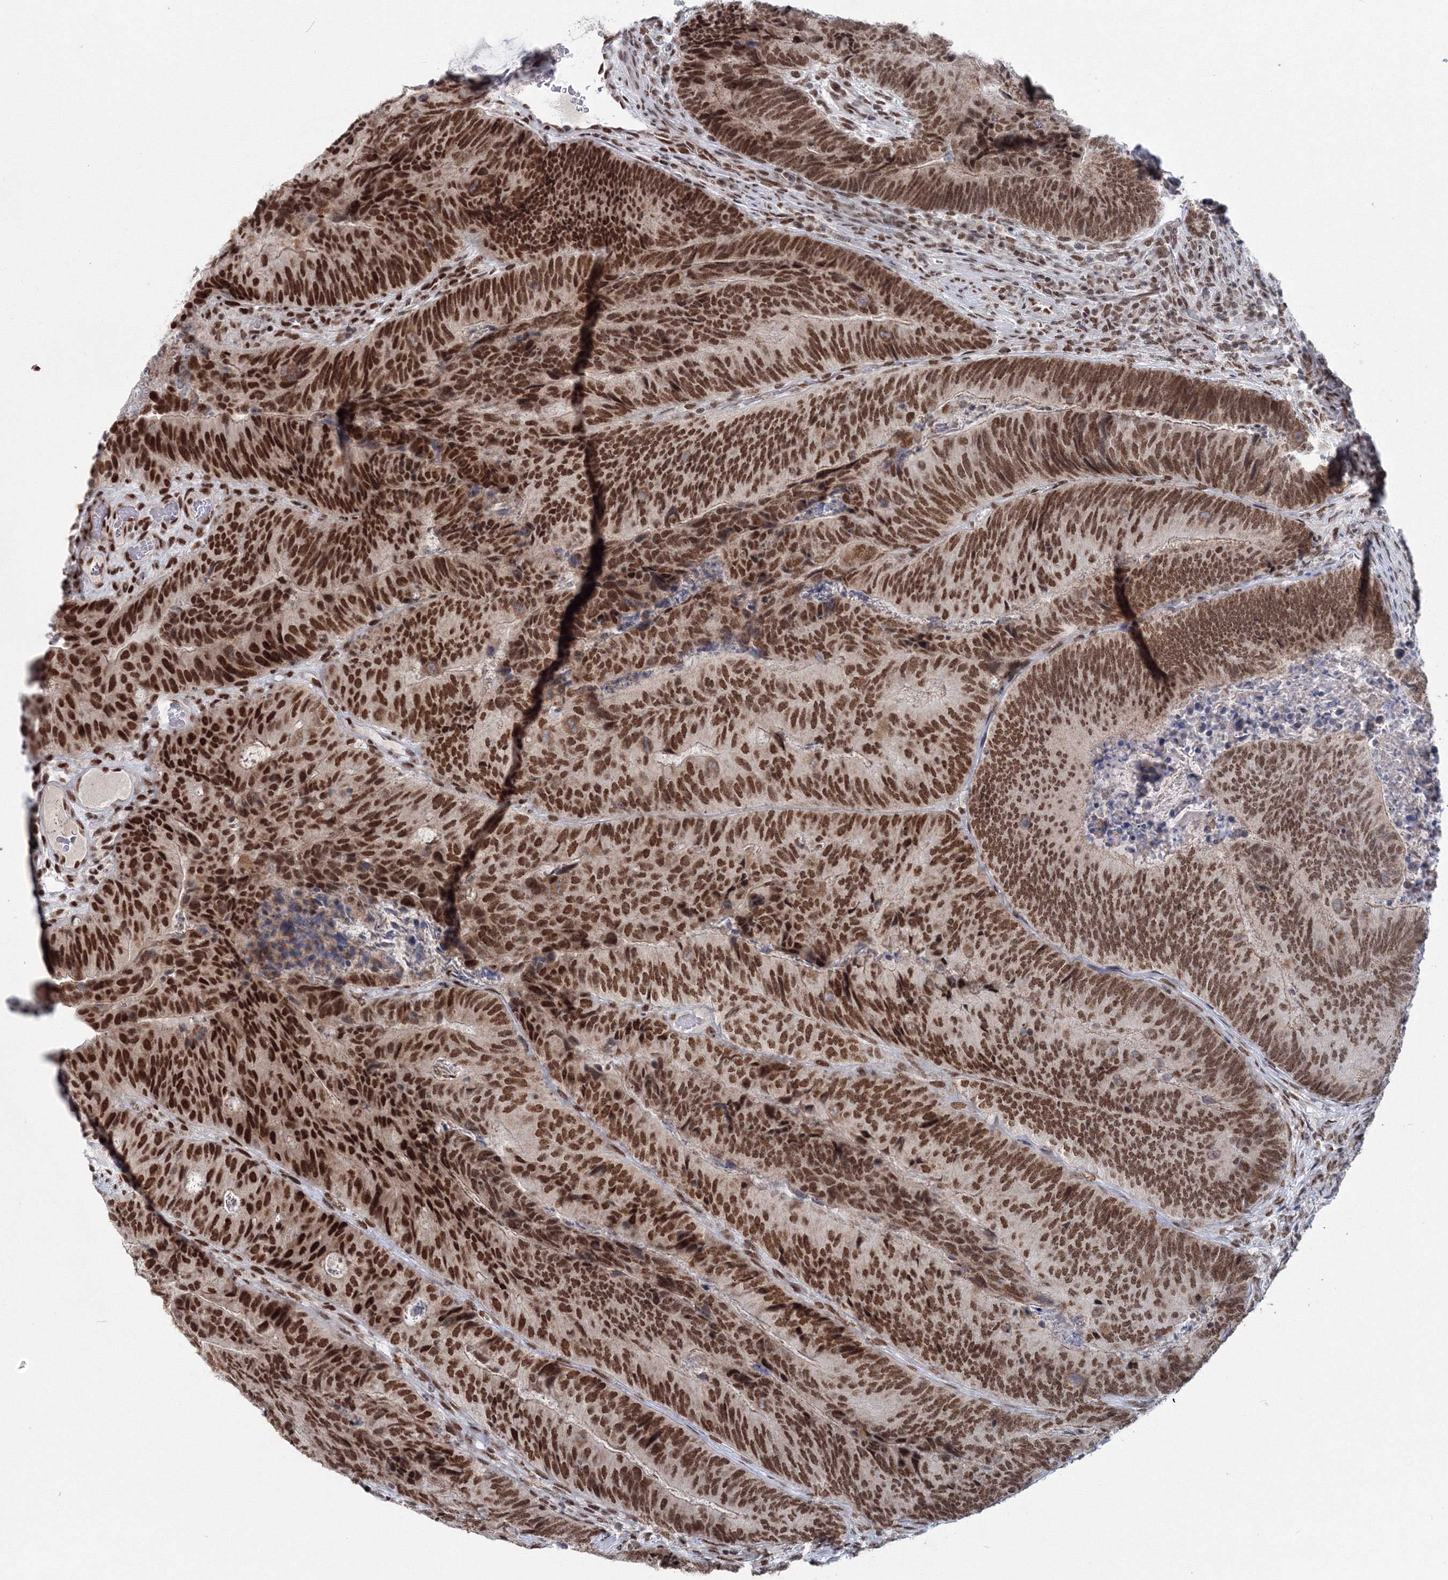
{"staining": {"intensity": "strong", "quantity": ">75%", "location": "nuclear"}, "tissue": "colorectal cancer", "cell_type": "Tumor cells", "image_type": "cancer", "snomed": [{"axis": "morphology", "description": "Adenocarcinoma, NOS"}, {"axis": "topography", "description": "Colon"}], "caption": "This is an image of immunohistochemistry (IHC) staining of colorectal adenocarcinoma, which shows strong positivity in the nuclear of tumor cells.", "gene": "SF3B6", "patient": {"sex": "female", "age": 67}}